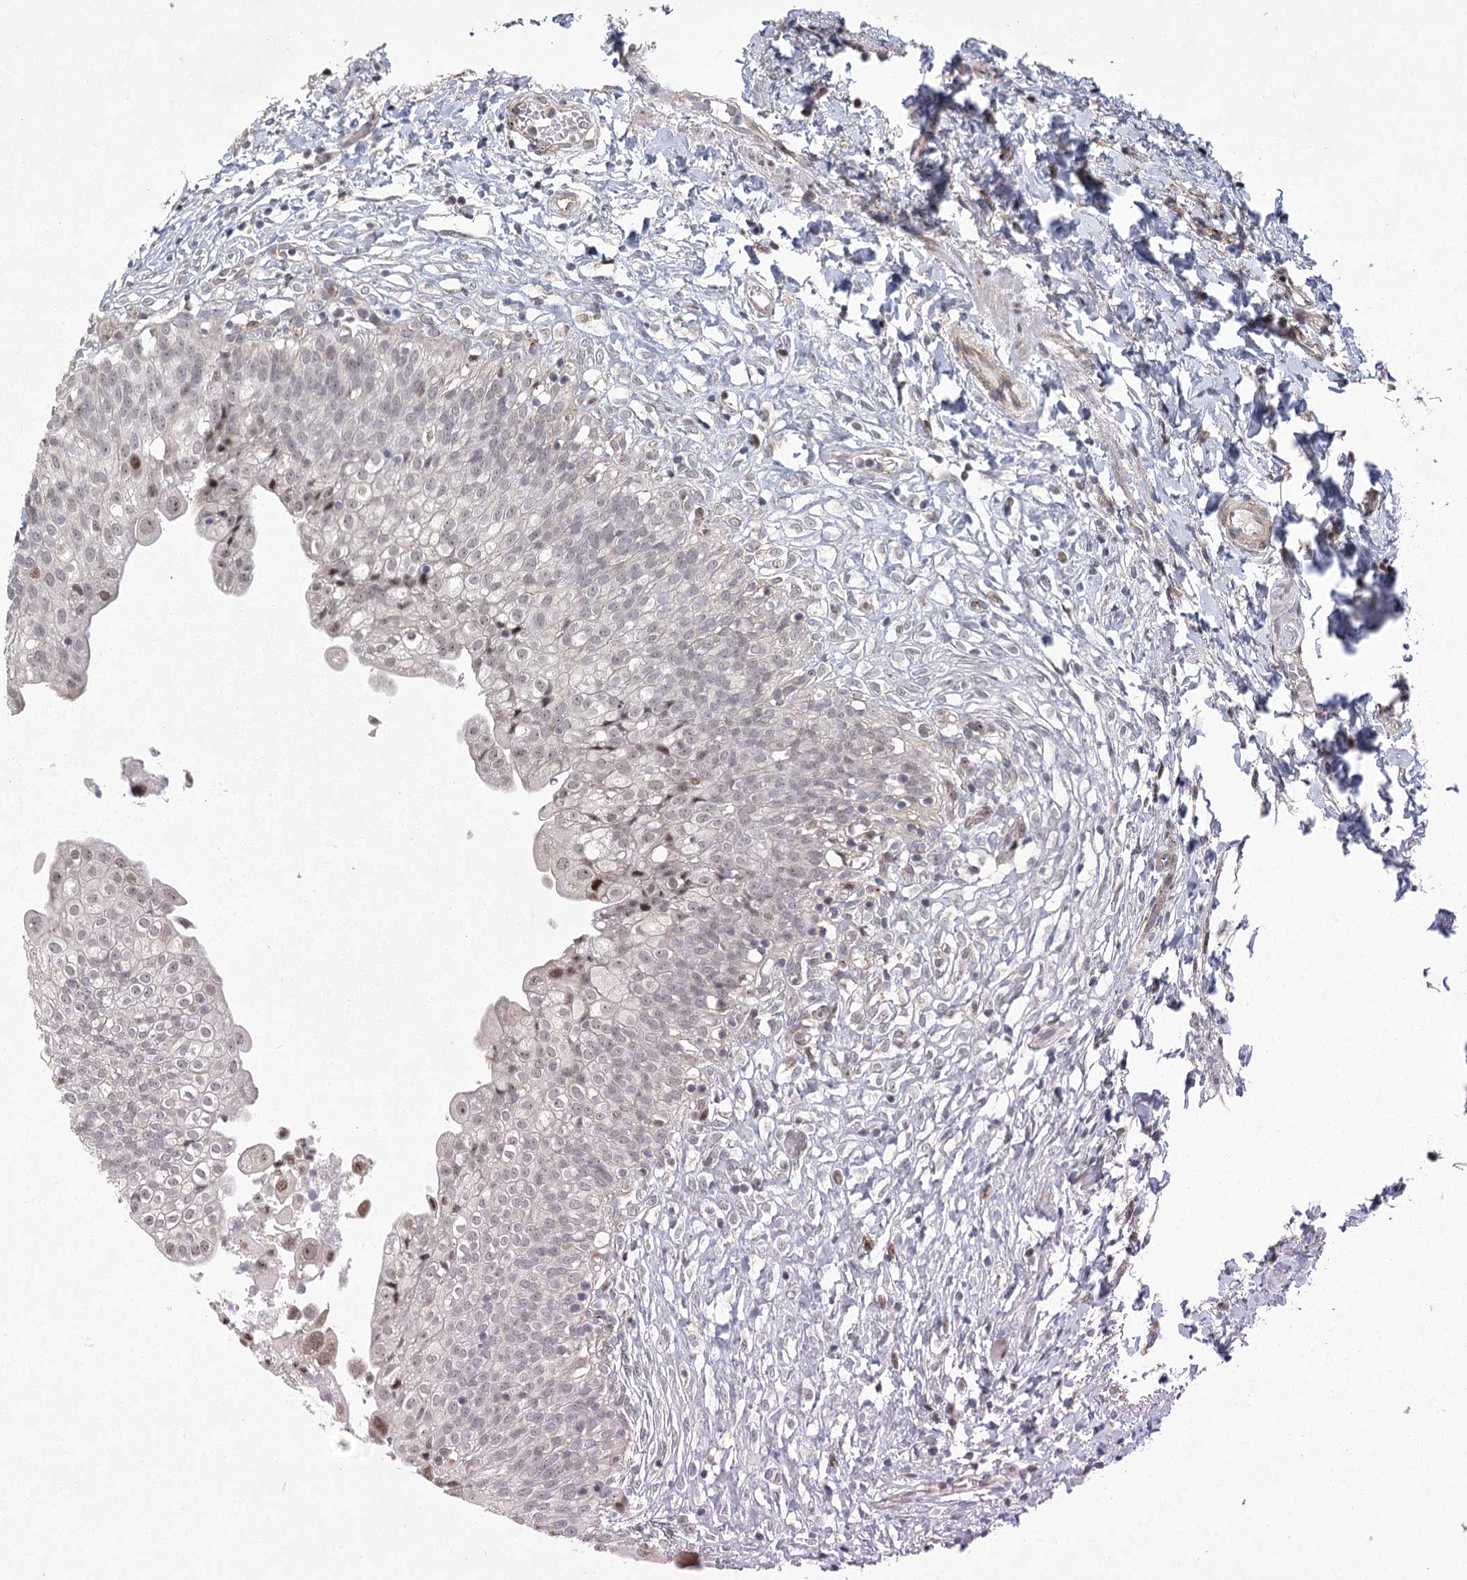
{"staining": {"intensity": "moderate", "quantity": "<25%", "location": "nuclear"}, "tissue": "urinary bladder", "cell_type": "Urothelial cells", "image_type": "normal", "snomed": [{"axis": "morphology", "description": "Normal tissue, NOS"}, {"axis": "topography", "description": "Urinary bladder"}], "caption": "An IHC image of benign tissue is shown. Protein staining in brown highlights moderate nuclear positivity in urinary bladder within urothelial cells.", "gene": "PARM1", "patient": {"sex": "male", "age": 55}}